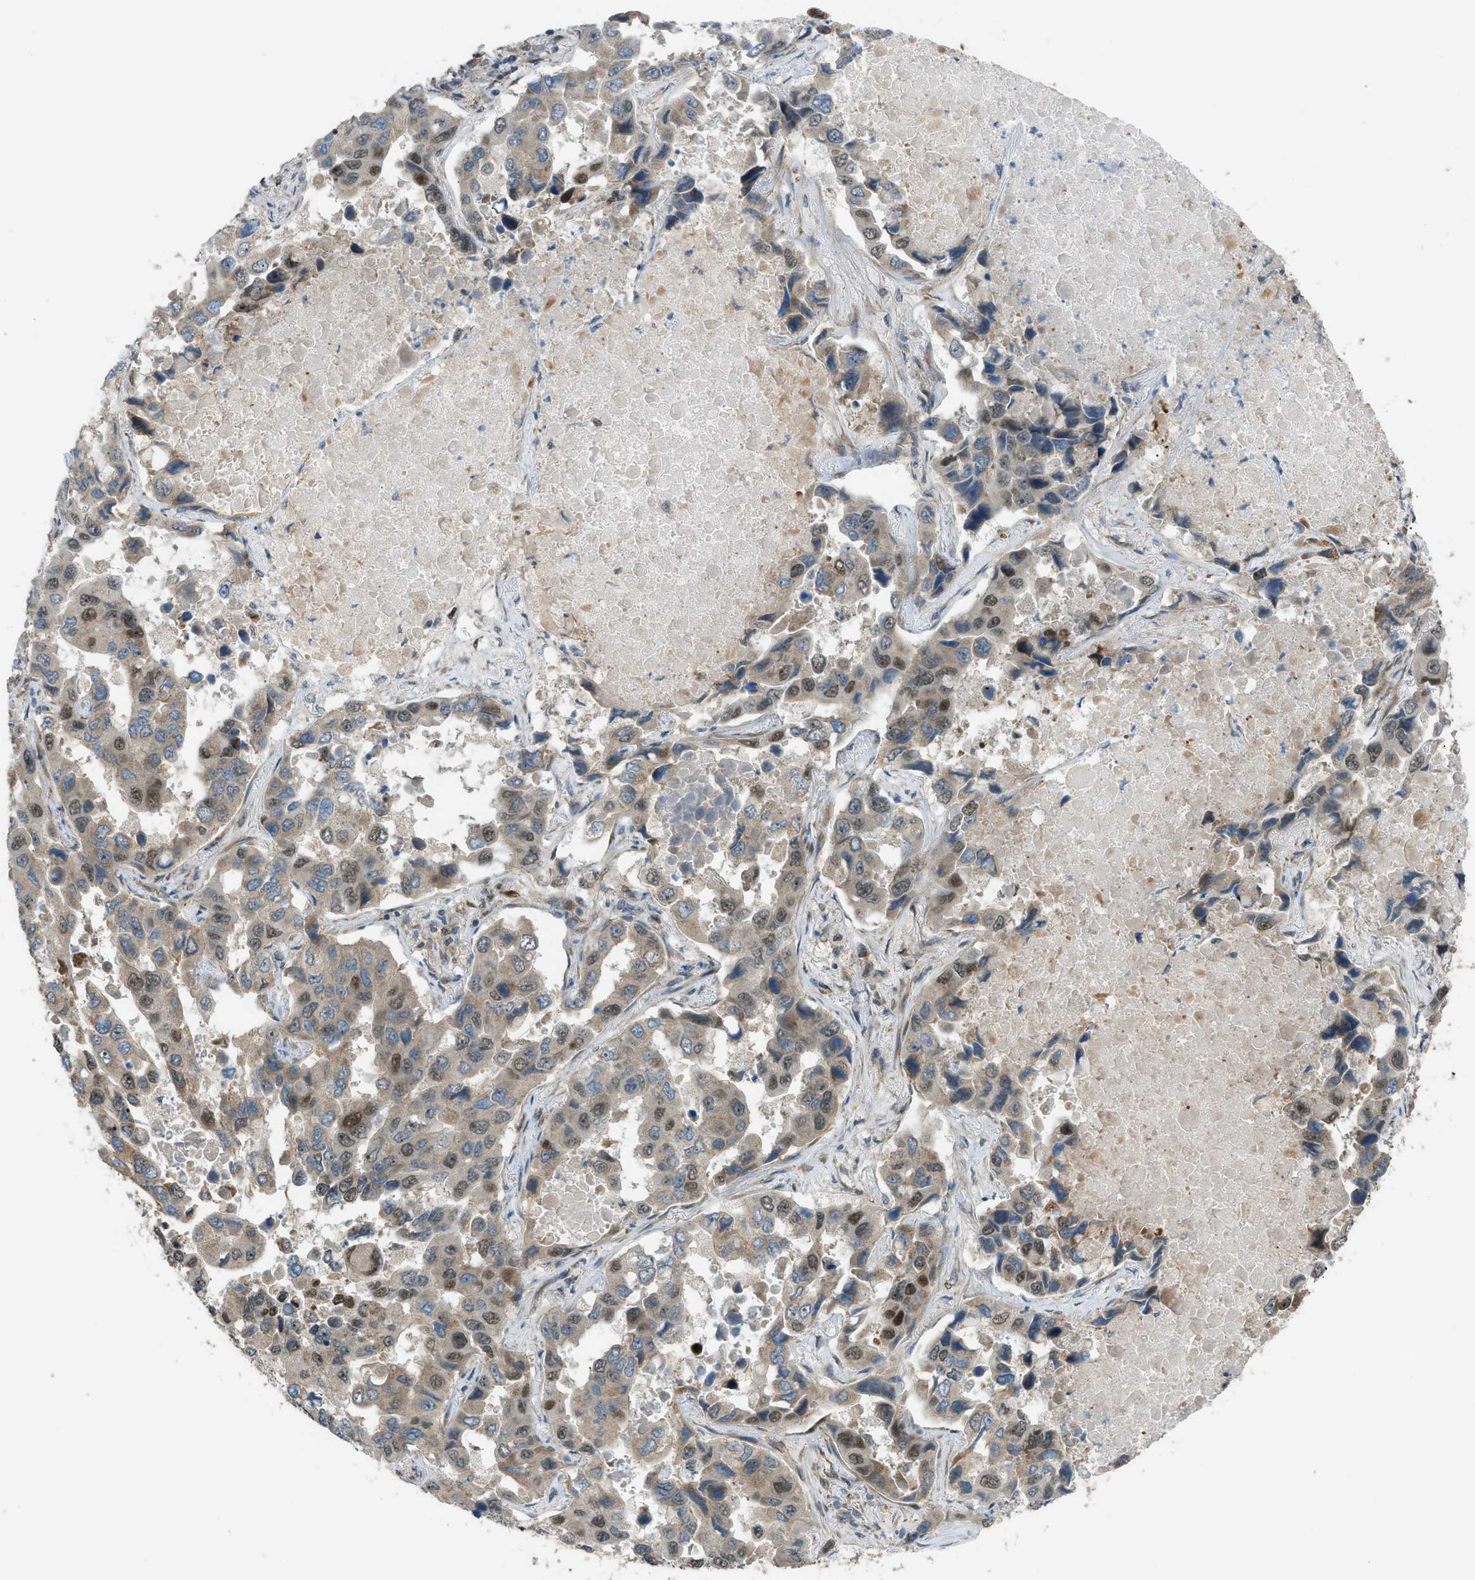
{"staining": {"intensity": "weak", "quantity": ">75%", "location": "cytoplasmic/membranous,nuclear"}, "tissue": "lung cancer", "cell_type": "Tumor cells", "image_type": "cancer", "snomed": [{"axis": "morphology", "description": "Adenocarcinoma, NOS"}, {"axis": "topography", "description": "Lung"}], "caption": "The immunohistochemical stain shows weak cytoplasmic/membranous and nuclear staining in tumor cells of lung cancer (adenocarcinoma) tissue. Nuclei are stained in blue.", "gene": "CCDC186", "patient": {"sex": "male", "age": 64}}